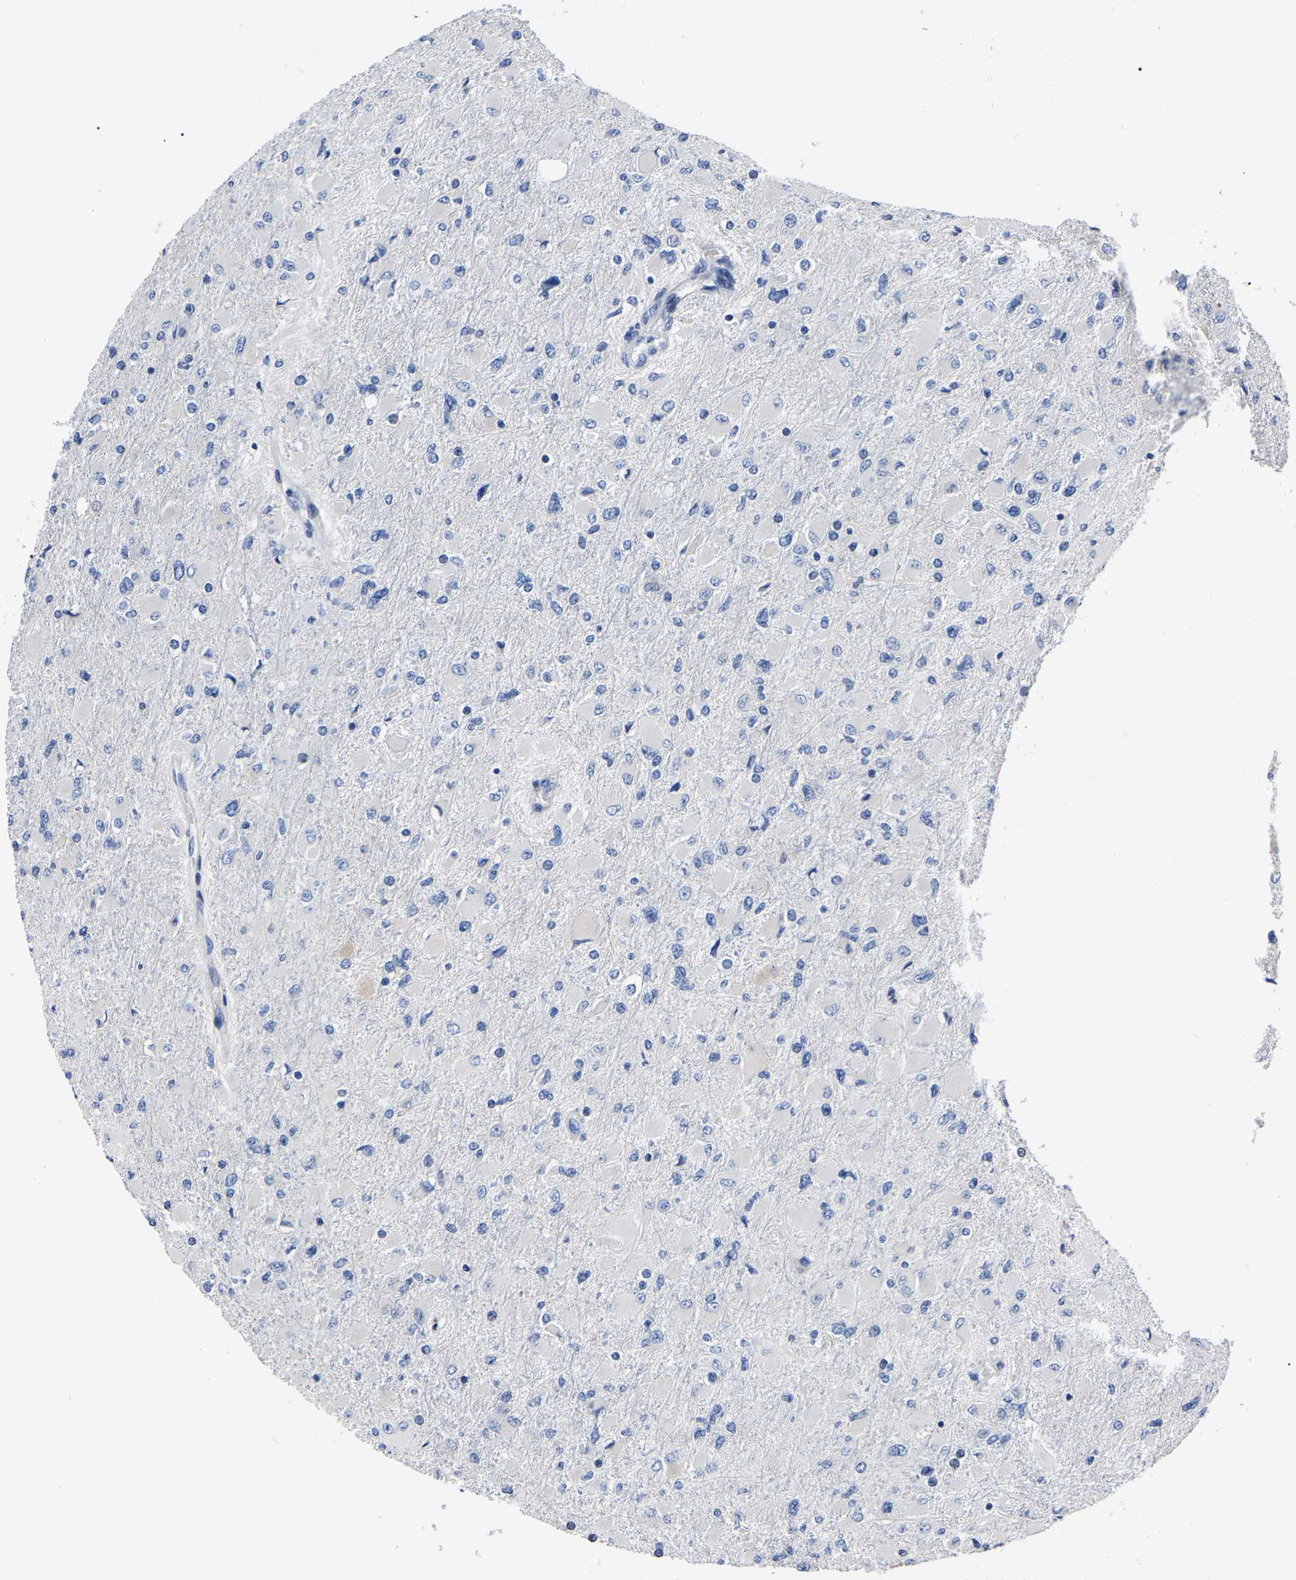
{"staining": {"intensity": "negative", "quantity": "none", "location": "none"}, "tissue": "glioma", "cell_type": "Tumor cells", "image_type": "cancer", "snomed": [{"axis": "morphology", "description": "Glioma, malignant, High grade"}, {"axis": "topography", "description": "Cerebral cortex"}], "caption": "This is a image of immunohistochemistry staining of glioma, which shows no expression in tumor cells. Nuclei are stained in blue.", "gene": "MOV10L1", "patient": {"sex": "female", "age": 36}}